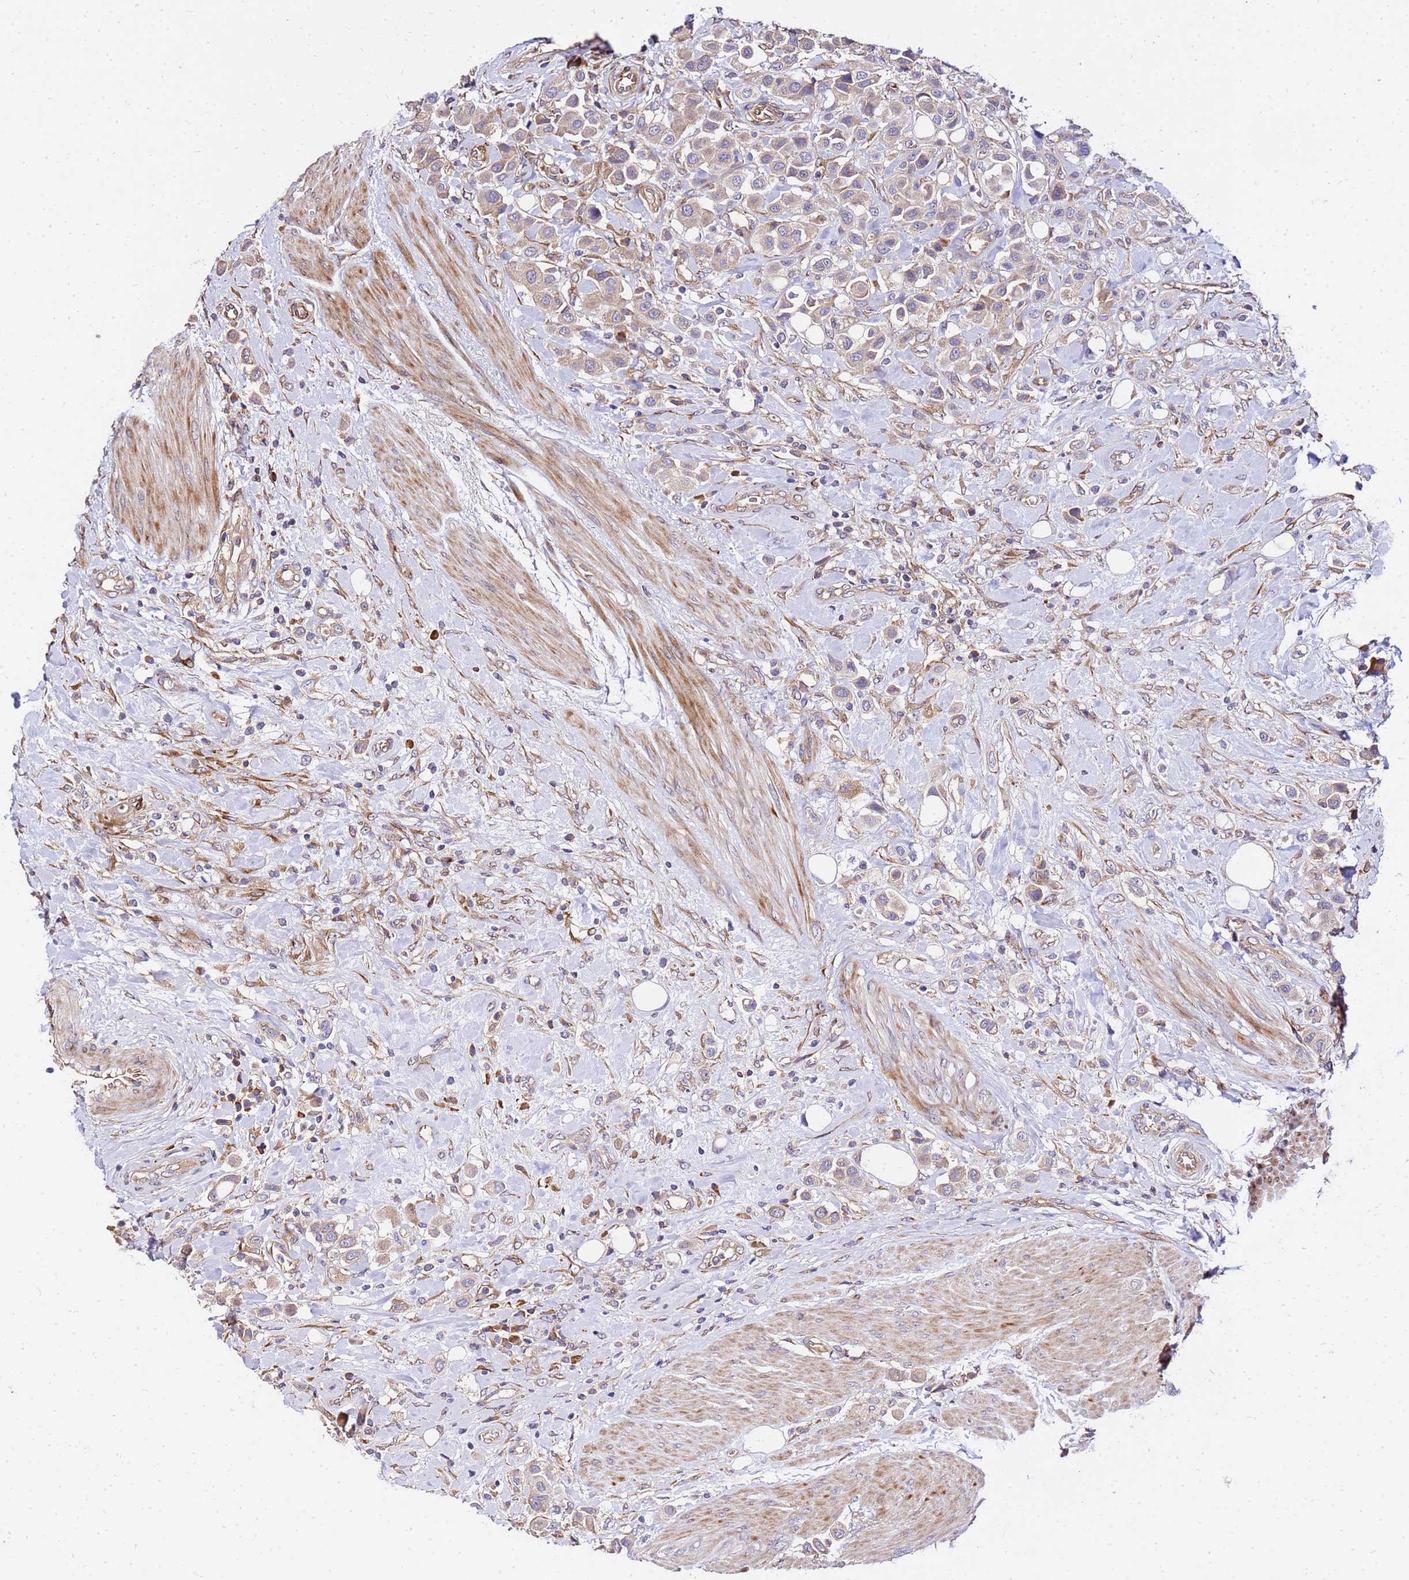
{"staining": {"intensity": "weak", "quantity": ">75%", "location": "cytoplasmic/membranous"}, "tissue": "urothelial cancer", "cell_type": "Tumor cells", "image_type": "cancer", "snomed": [{"axis": "morphology", "description": "Urothelial carcinoma, High grade"}, {"axis": "topography", "description": "Urinary bladder"}], "caption": "Protein staining by immunohistochemistry shows weak cytoplasmic/membranous staining in approximately >75% of tumor cells in high-grade urothelial carcinoma.", "gene": "WWC2", "patient": {"sex": "male", "age": 50}}